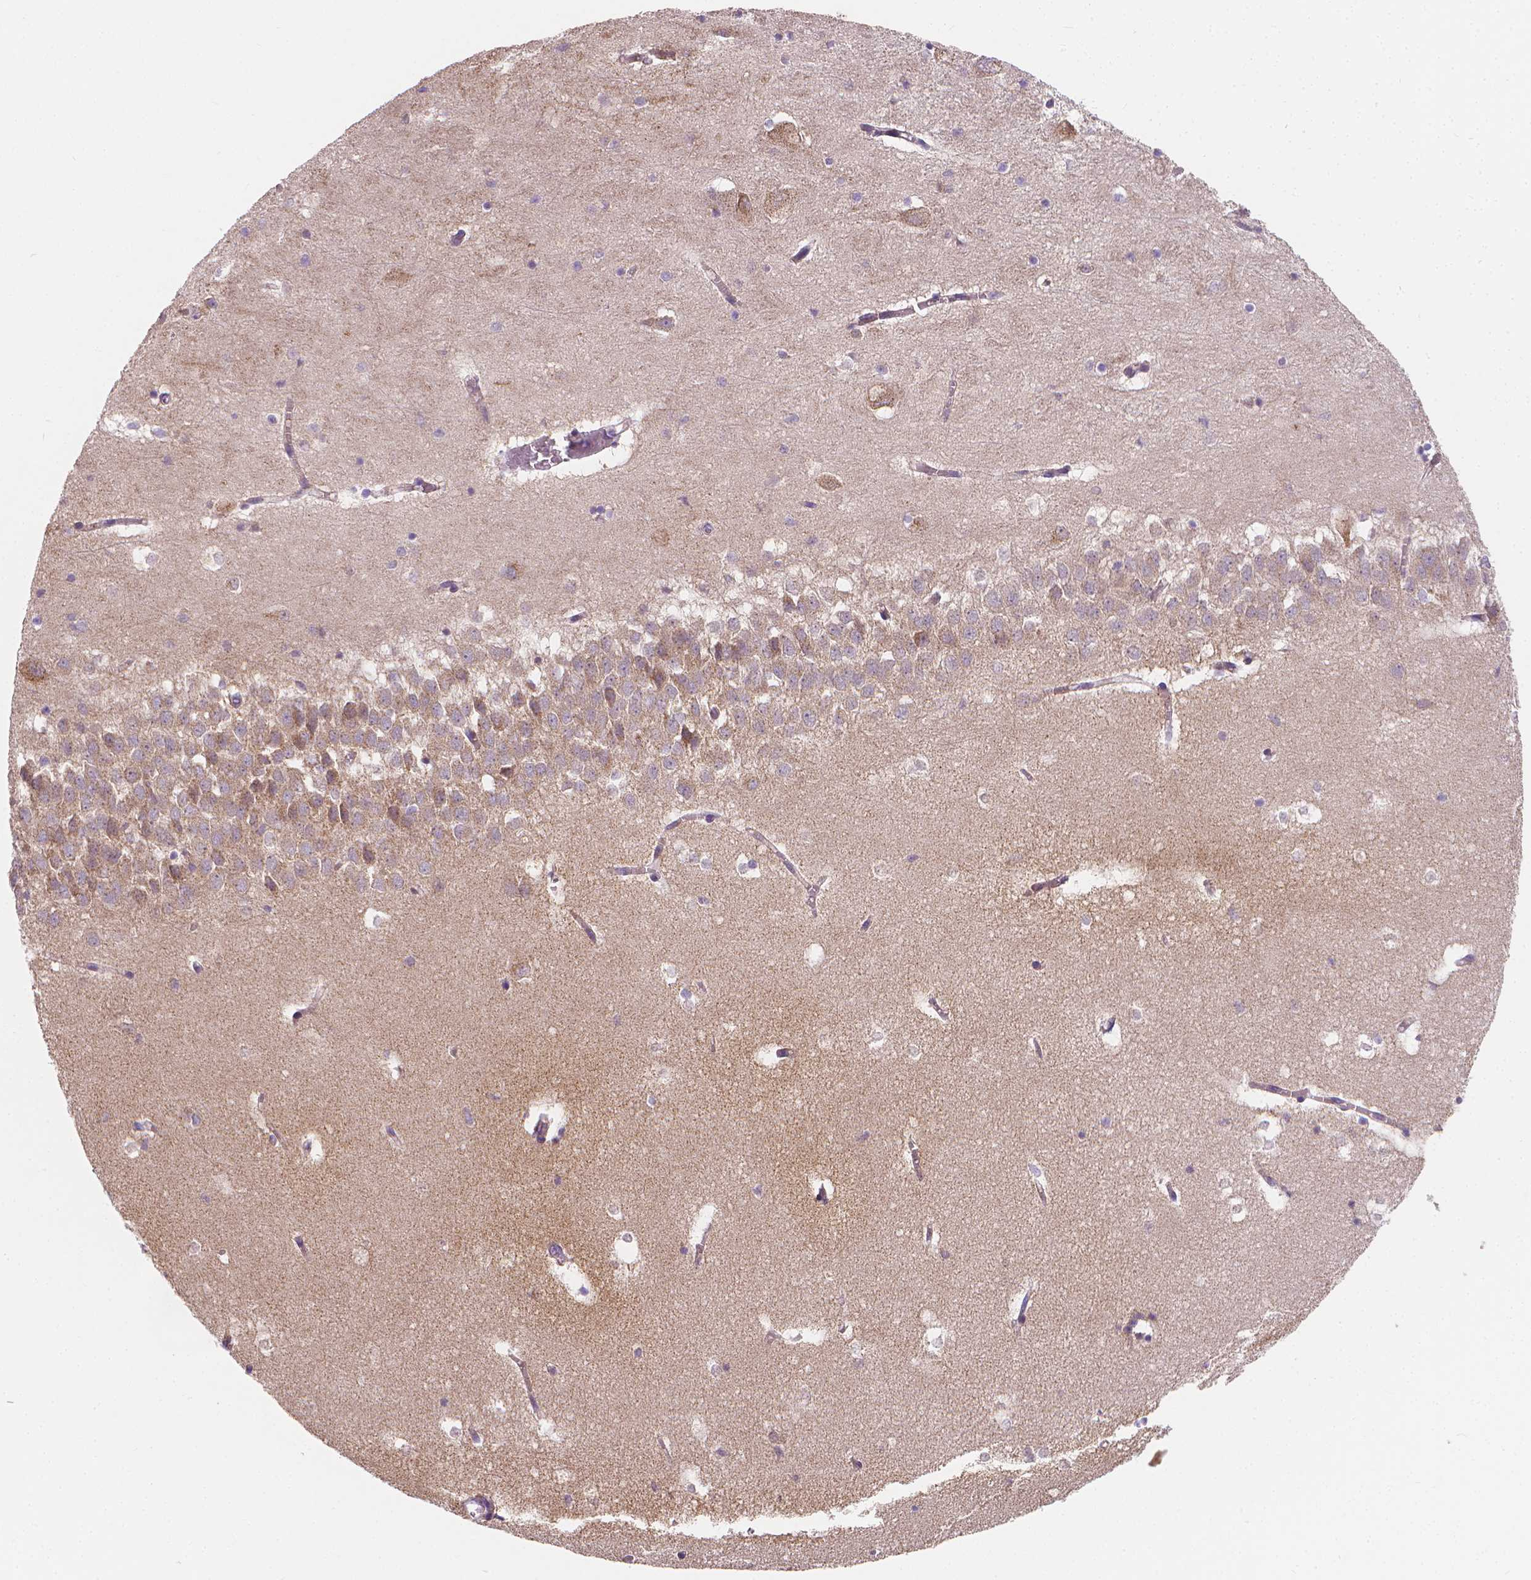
{"staining": {"intensity": "negative", "quantity": "none", "location": "none"}, "tissue": "hippocampus", "cell_type": "Glial cells", "image_type": "normal", "snomed": [{"axis": "morphology", "description": "Normal tissue, NOS"}, {"axis": "topography", "description": "Hippocampus"}], "caption": "This is an immunohistochemistry (IHC) micrograph of unremarkable hippocampus. There is no positivity in glial cells.", "gene": "SNCAIP", "patient": {"sex": "male", "age": 58}}